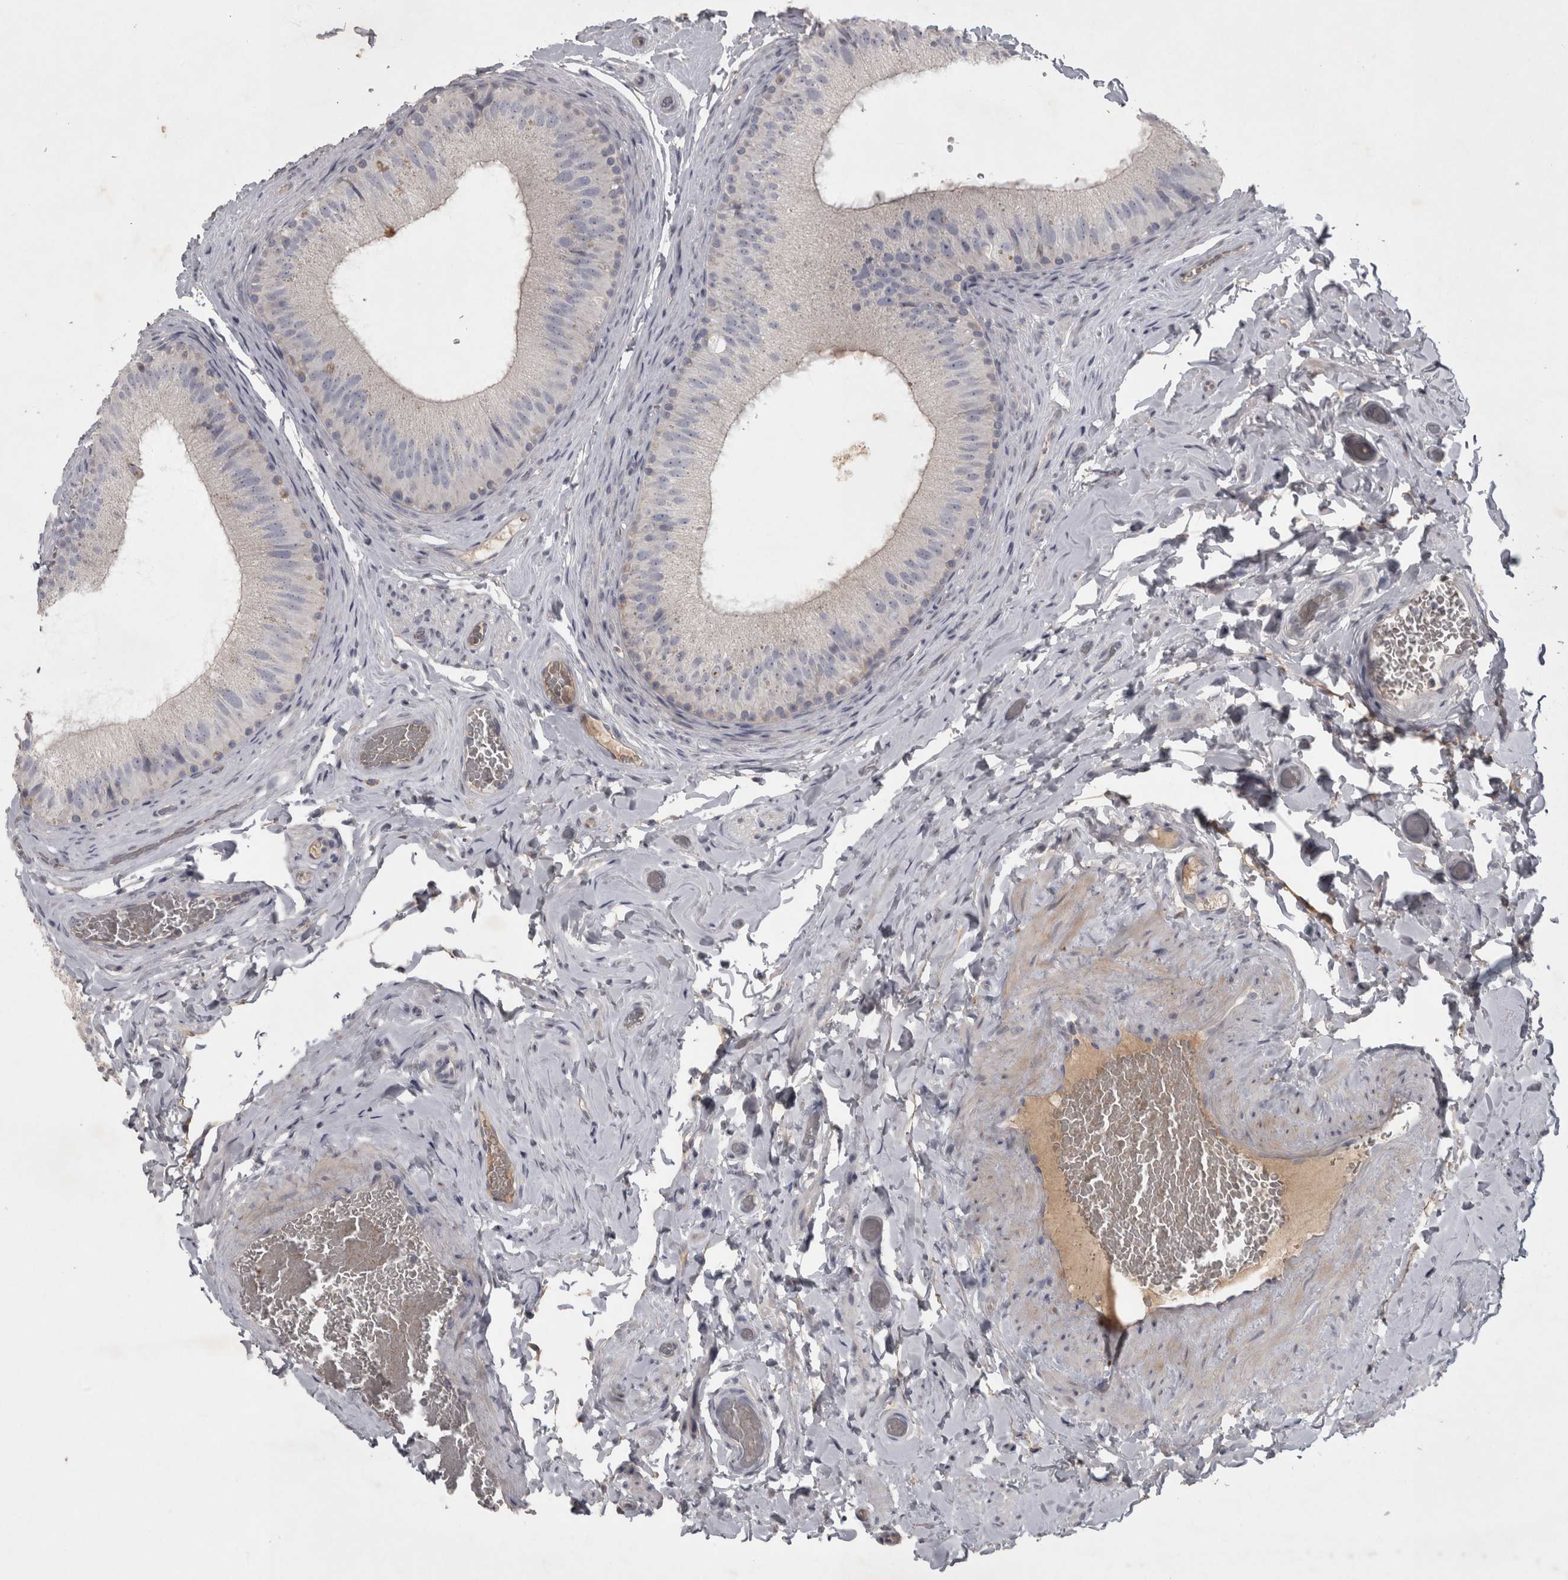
{"staining": {"intensity": "weak", "quantity": "<25%", "location": "cytoplasmic/membranous"}, "tissue": "epididymis", "cell_type": "Glandular cells", "image_type": "normal", "snomed": [{"axis": "morphology", "description": "Normal tissue, NOS"}, {"axis": "topography", "description": "Vascular tissue"}, {"axis": "topography", "description": "Epididymis"}], "caption": "Immunohistochemistry of normal human epididymis reveals no expression in glandular cells.", "gene": "ENPP7", "patient": {"sex": "male", "age": 49}}